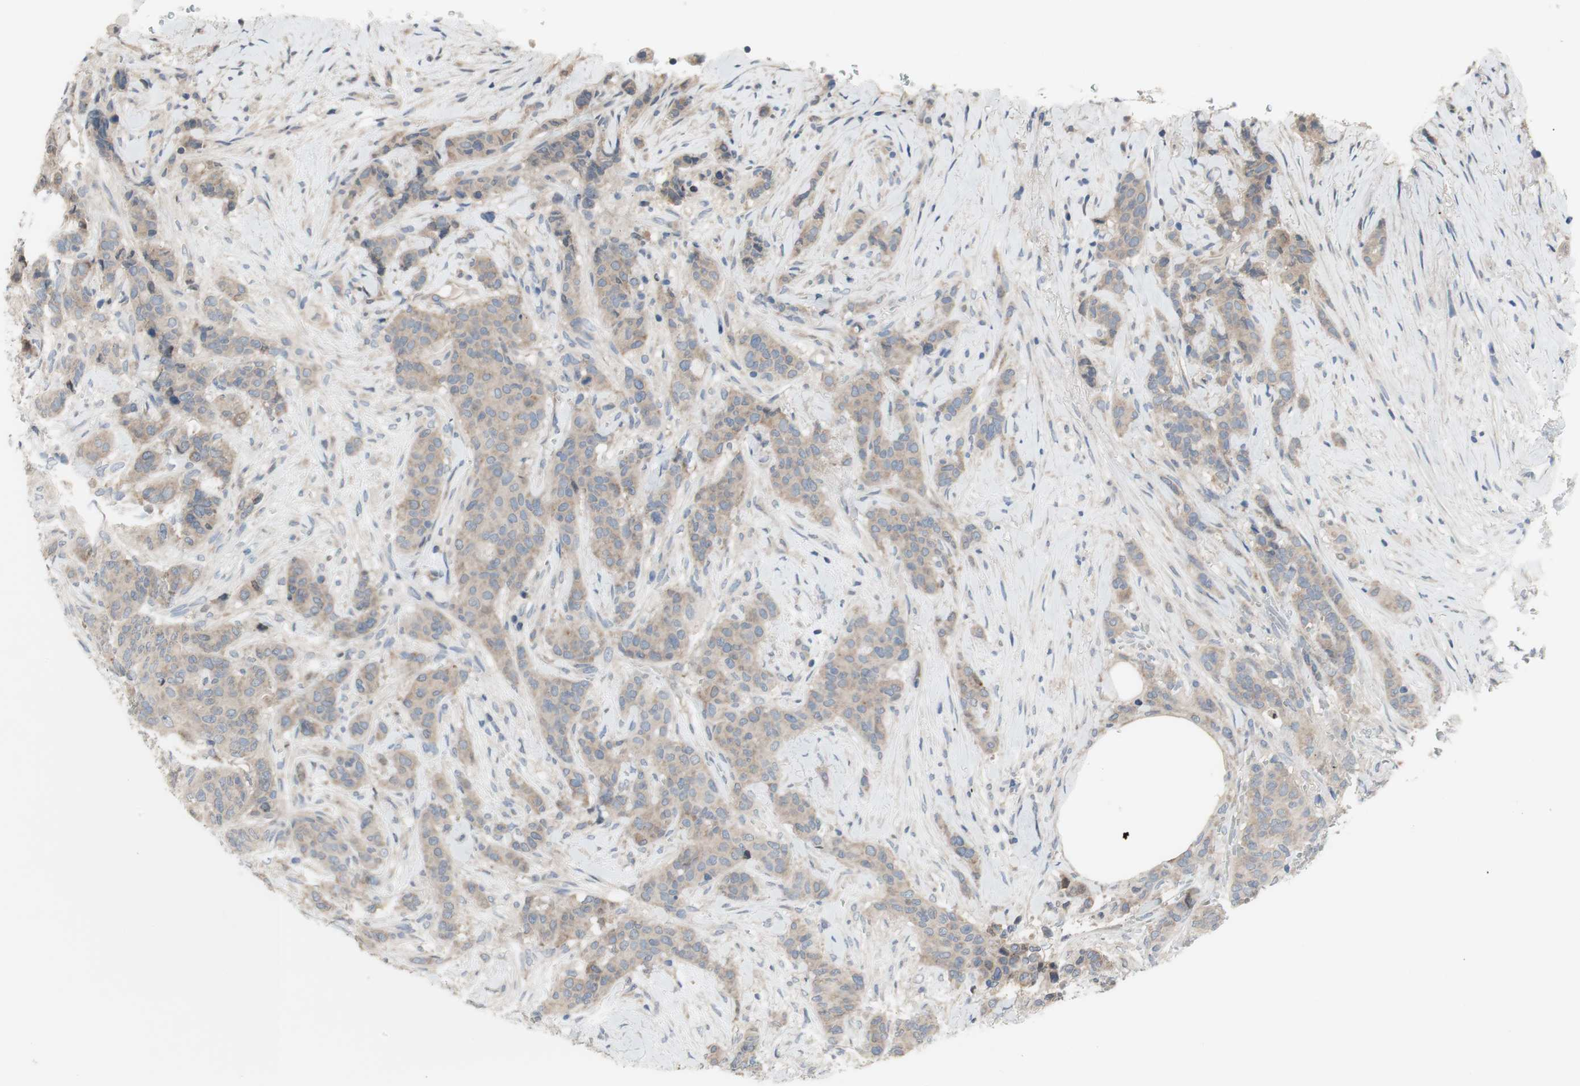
{"staining": {"intensity": "negative", "quantity": "none", "location": "none"}, "tissue": "breast cancer", "cell_type": "Tumor cells", "image_type": "cancer", "snomed": [{"axis": "morphology", "description": "Duct carcinoma"}, {"axis": "topography", "description": "Breast"}], "caption": "Immunohistochemical staining of human breast cancer (invasive ductal carcinoma) exhibits no significant staining in tumor cells. (DAB immunohistochemistry with hematoxylin counter stain).", "gene": "TACR3", "patient": {"sex": "female", "age": 40}}